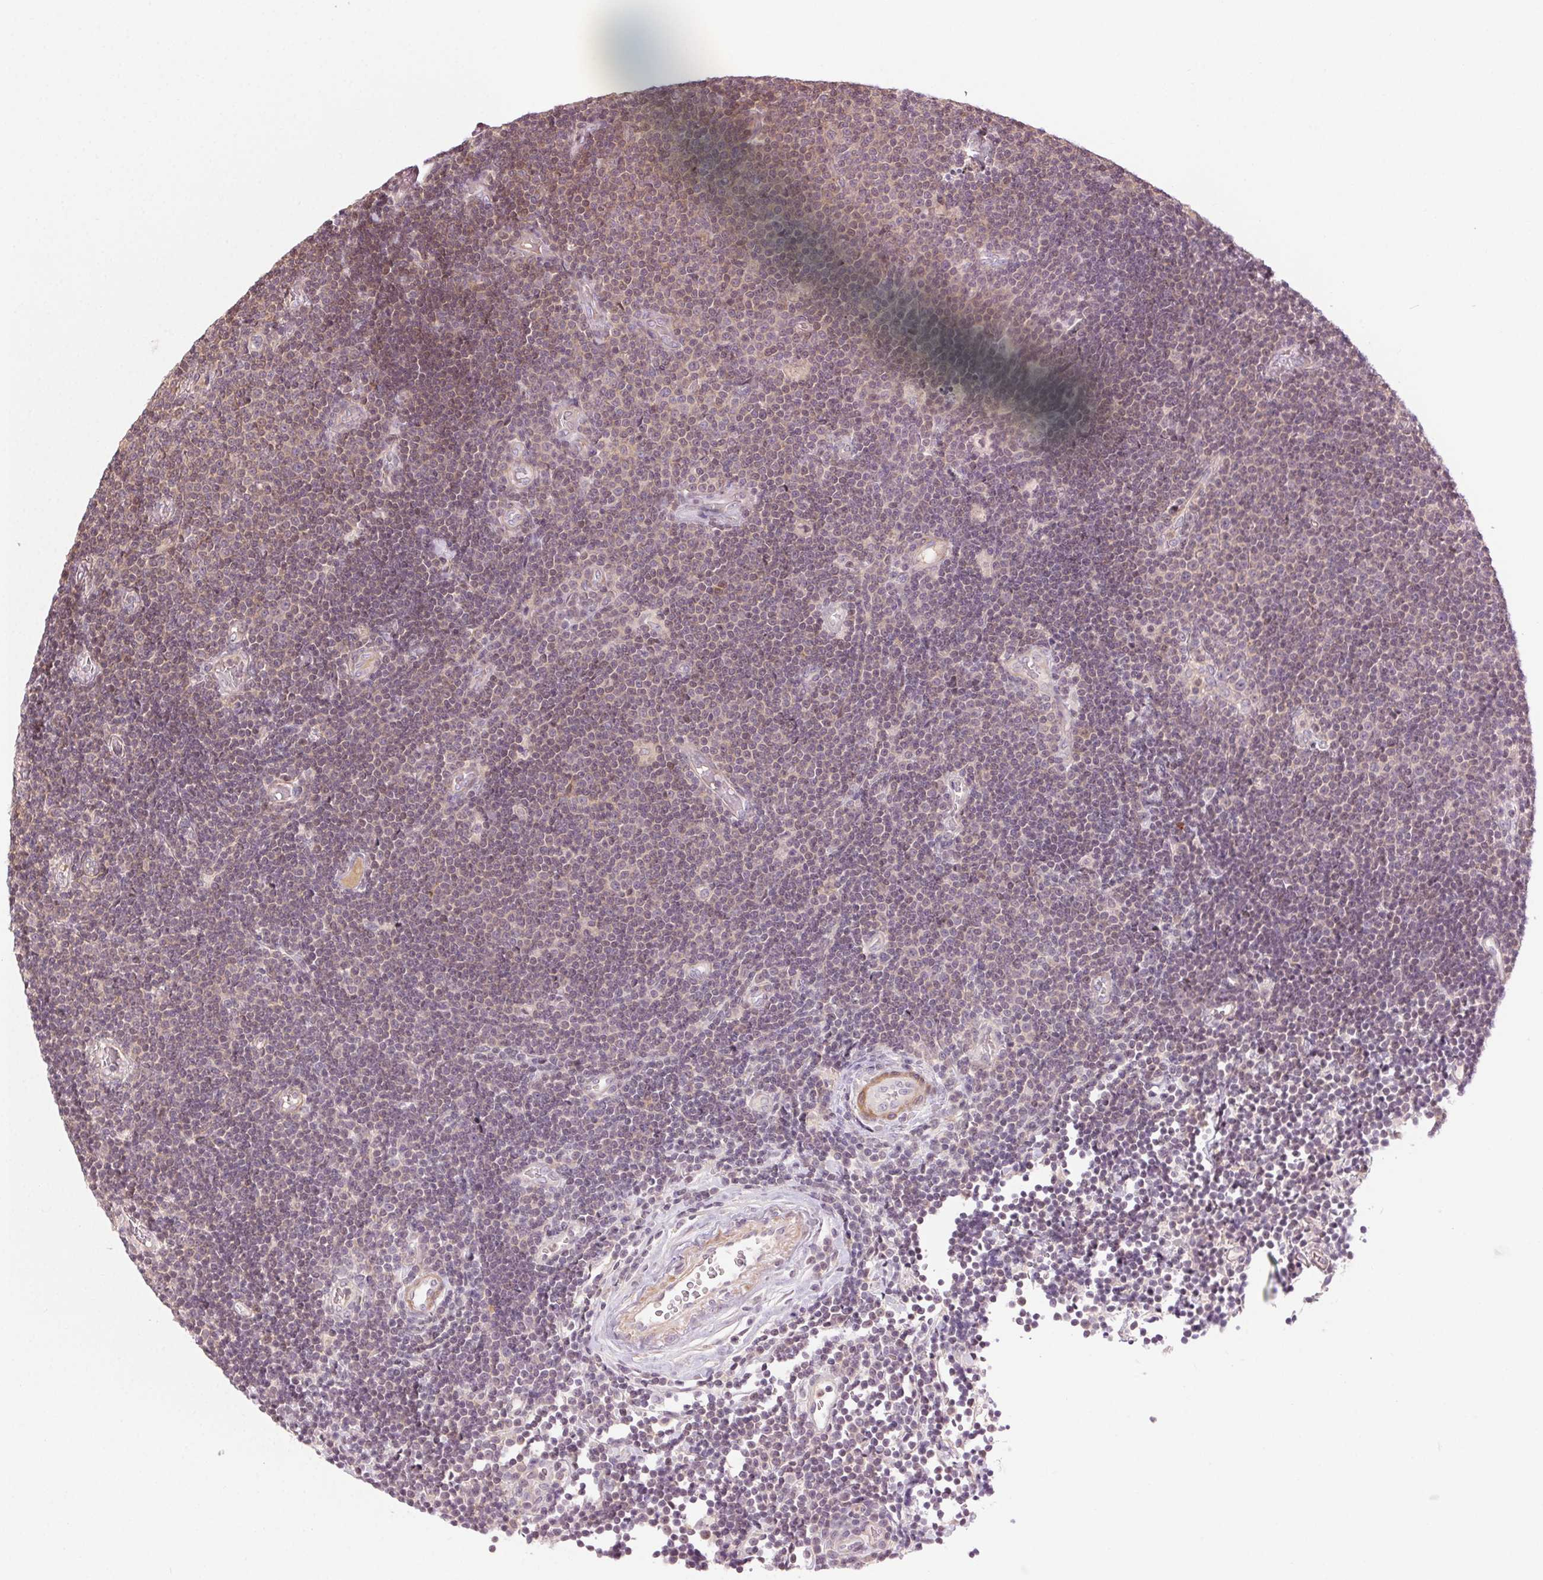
{"staining": {"intensity": "weak", "quantity": "<25%", "location": "nuclear"}, "tissue": "lymphoma", "cell_type": "Tumor cells", "image_type": "cancer", "snomed": [{"axis": "morphology", "description": "Malignant lymphoma, non-Hodgkin's type, Low grade"}, {"axis": "topography", "description": "Brain"}], "caption": "Tumor cells show no significant protein positivity in malignant lymphoma, non-Hodgkin's type (low-grade).", "gene": "HHLA2", "patient": {"sex": "female", "age": 66}}